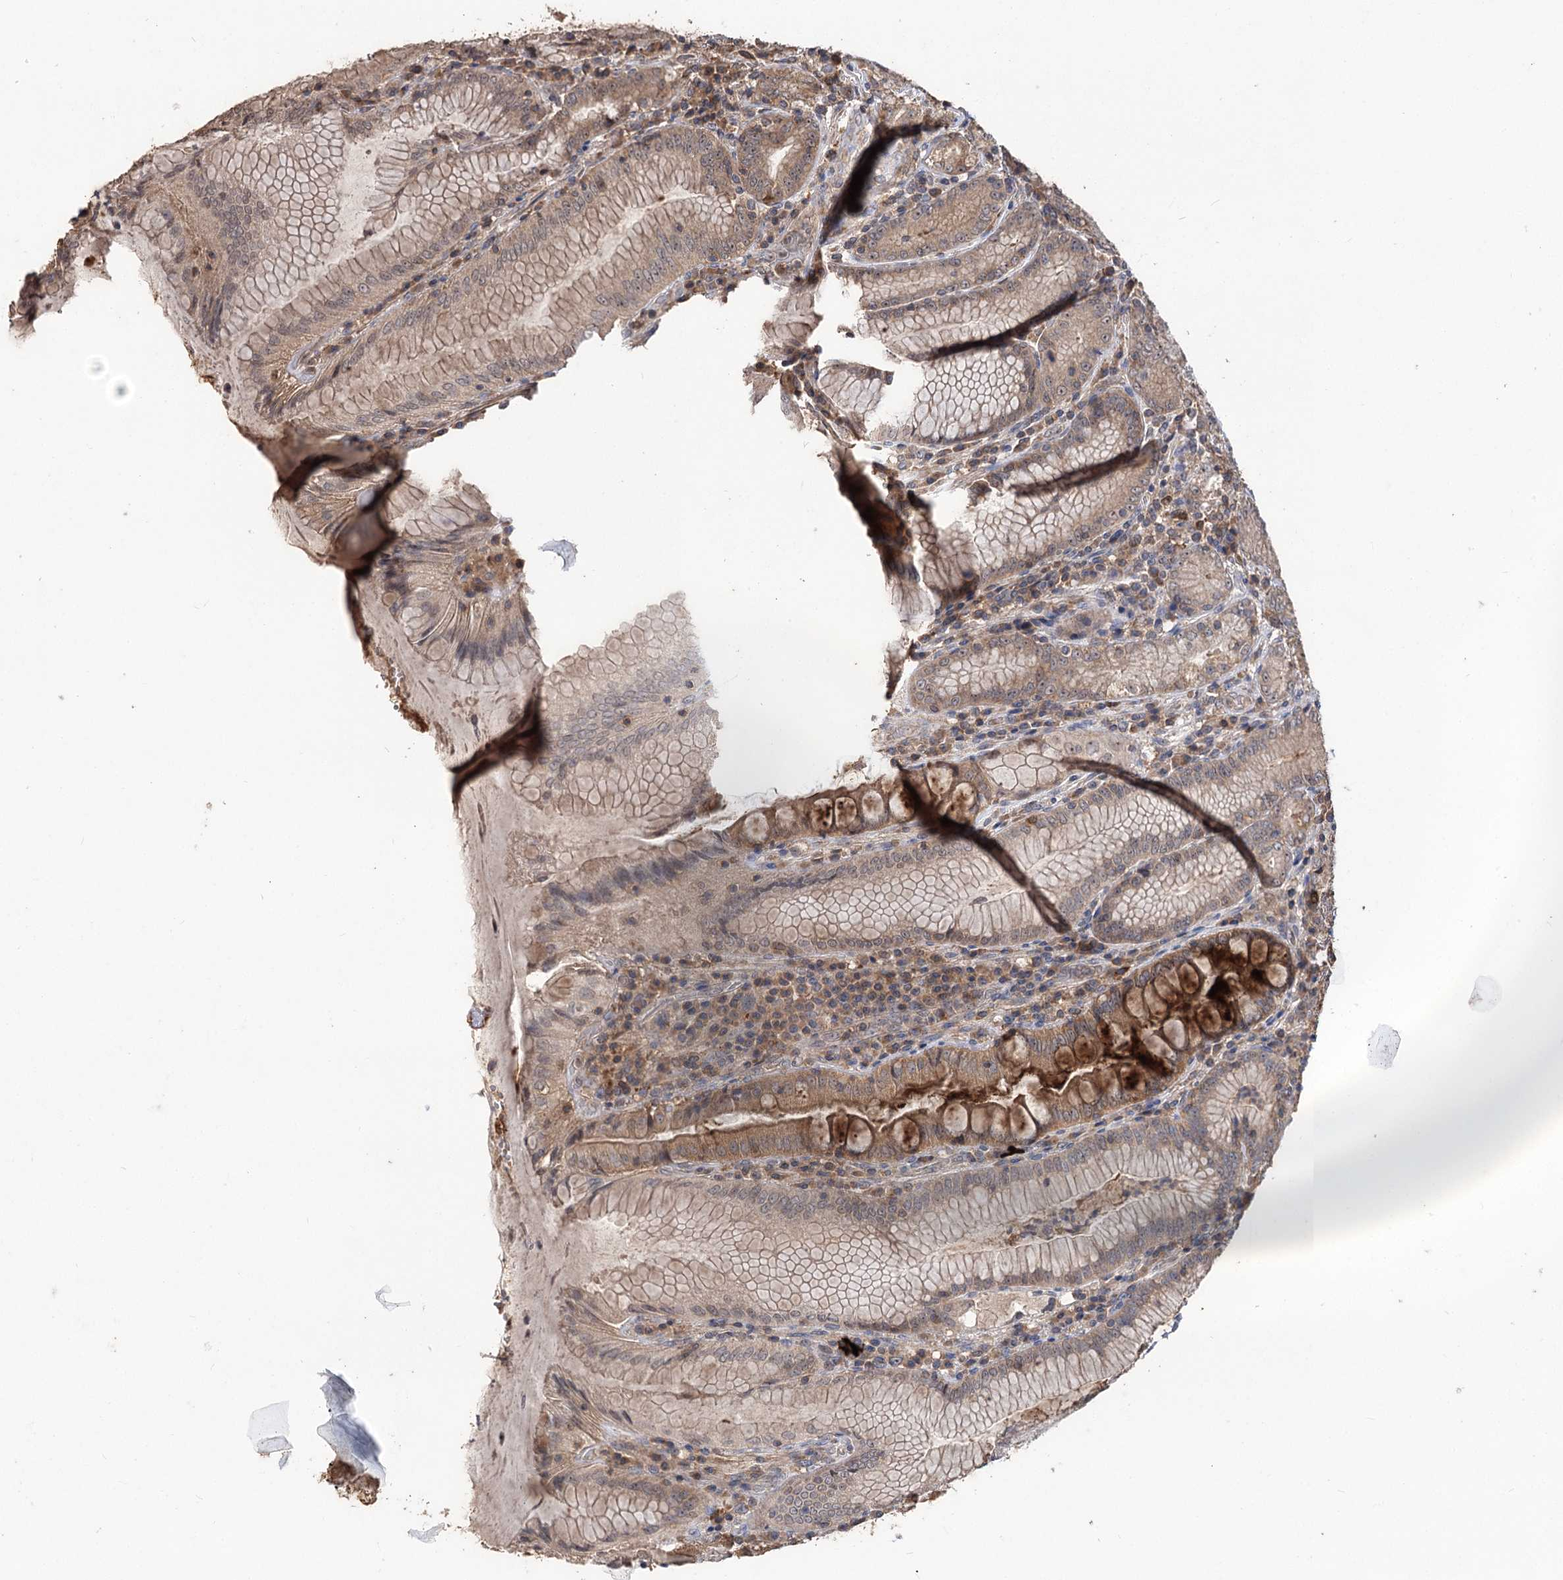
{"staining": {"intensity": "strong", "quantity": "25%-75%", "location": "cytoplasmic/membranous"}, "tissue": "stomach", "cell_type": "Glandular cells", "image_type": "normal", "snomed": [{"axis": "morphology", "description": "Normal tissue, NOS"}, {"axis": "topography", "description": "Stomach, upper"}, {"axis": "topography", "description": "Stomach, lower"}], "caption": "Strong cytoplasmic/membranous protein expression is seen in approximately 25%-75% of glandular cells in stomach.", "gene": "FAM53B", "patient": {"sex": "female", "age": 76}}